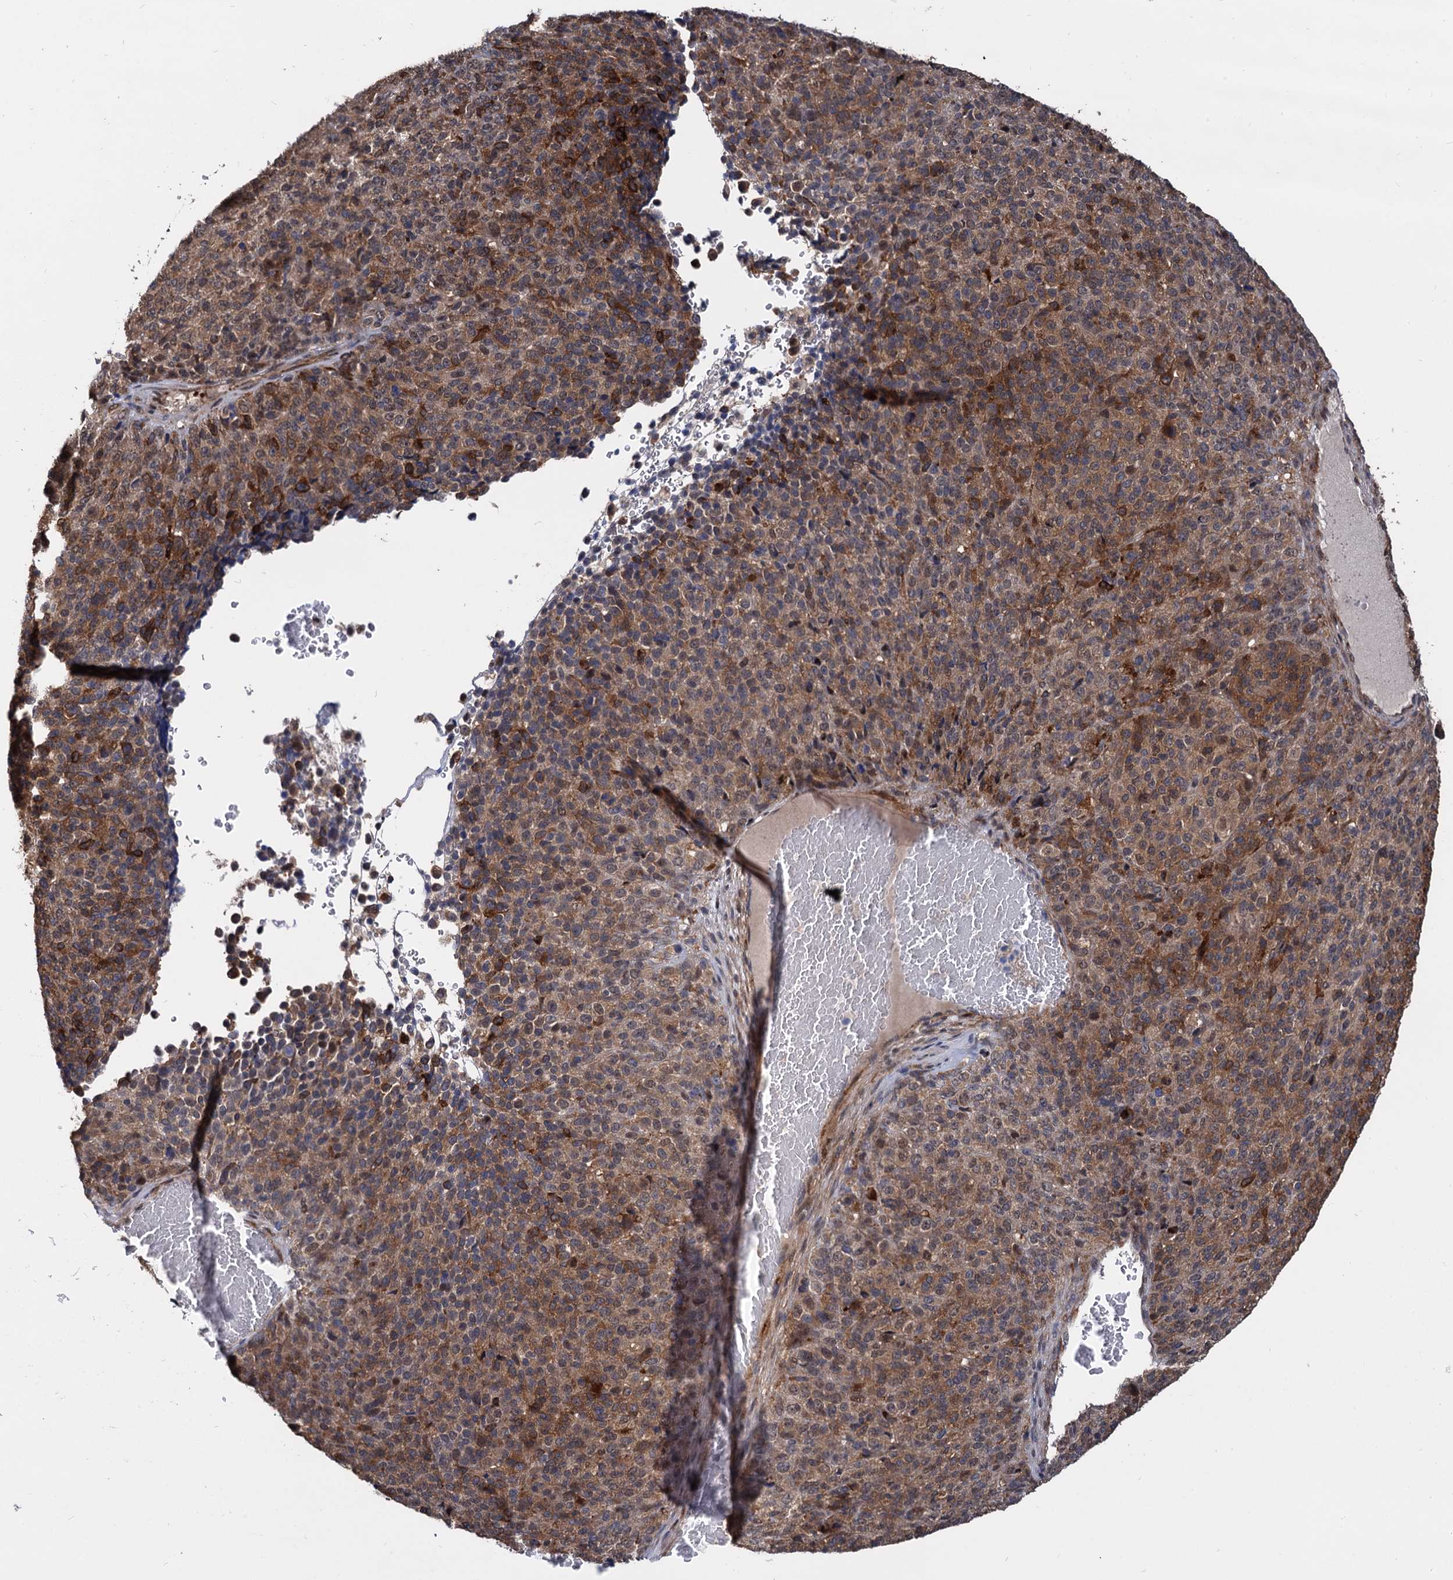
{"staining": {"intensity": "moderate", "quantity": ">75%", "location": "cytoplasmic/membranous"}, "tissue": "melanoma", "cell_type": "Tumor cells", "image_type": "cancer", "snomed": [{"axis": "morphology", "description": "Malignant melanoma, Metastatic site"}, {"axis": "topography", "description": "Brain"}], "caption": "An immunohistochemistry photomicrograph of neoplastic tissue is shown. Protein staining in brown shows moderate cytoplasmic/membranous positivity in malignant melanoma (metastatic site) within tumor cells.", "gene": "PSMD4", "patient": {"sex": "female", "age": 56}}